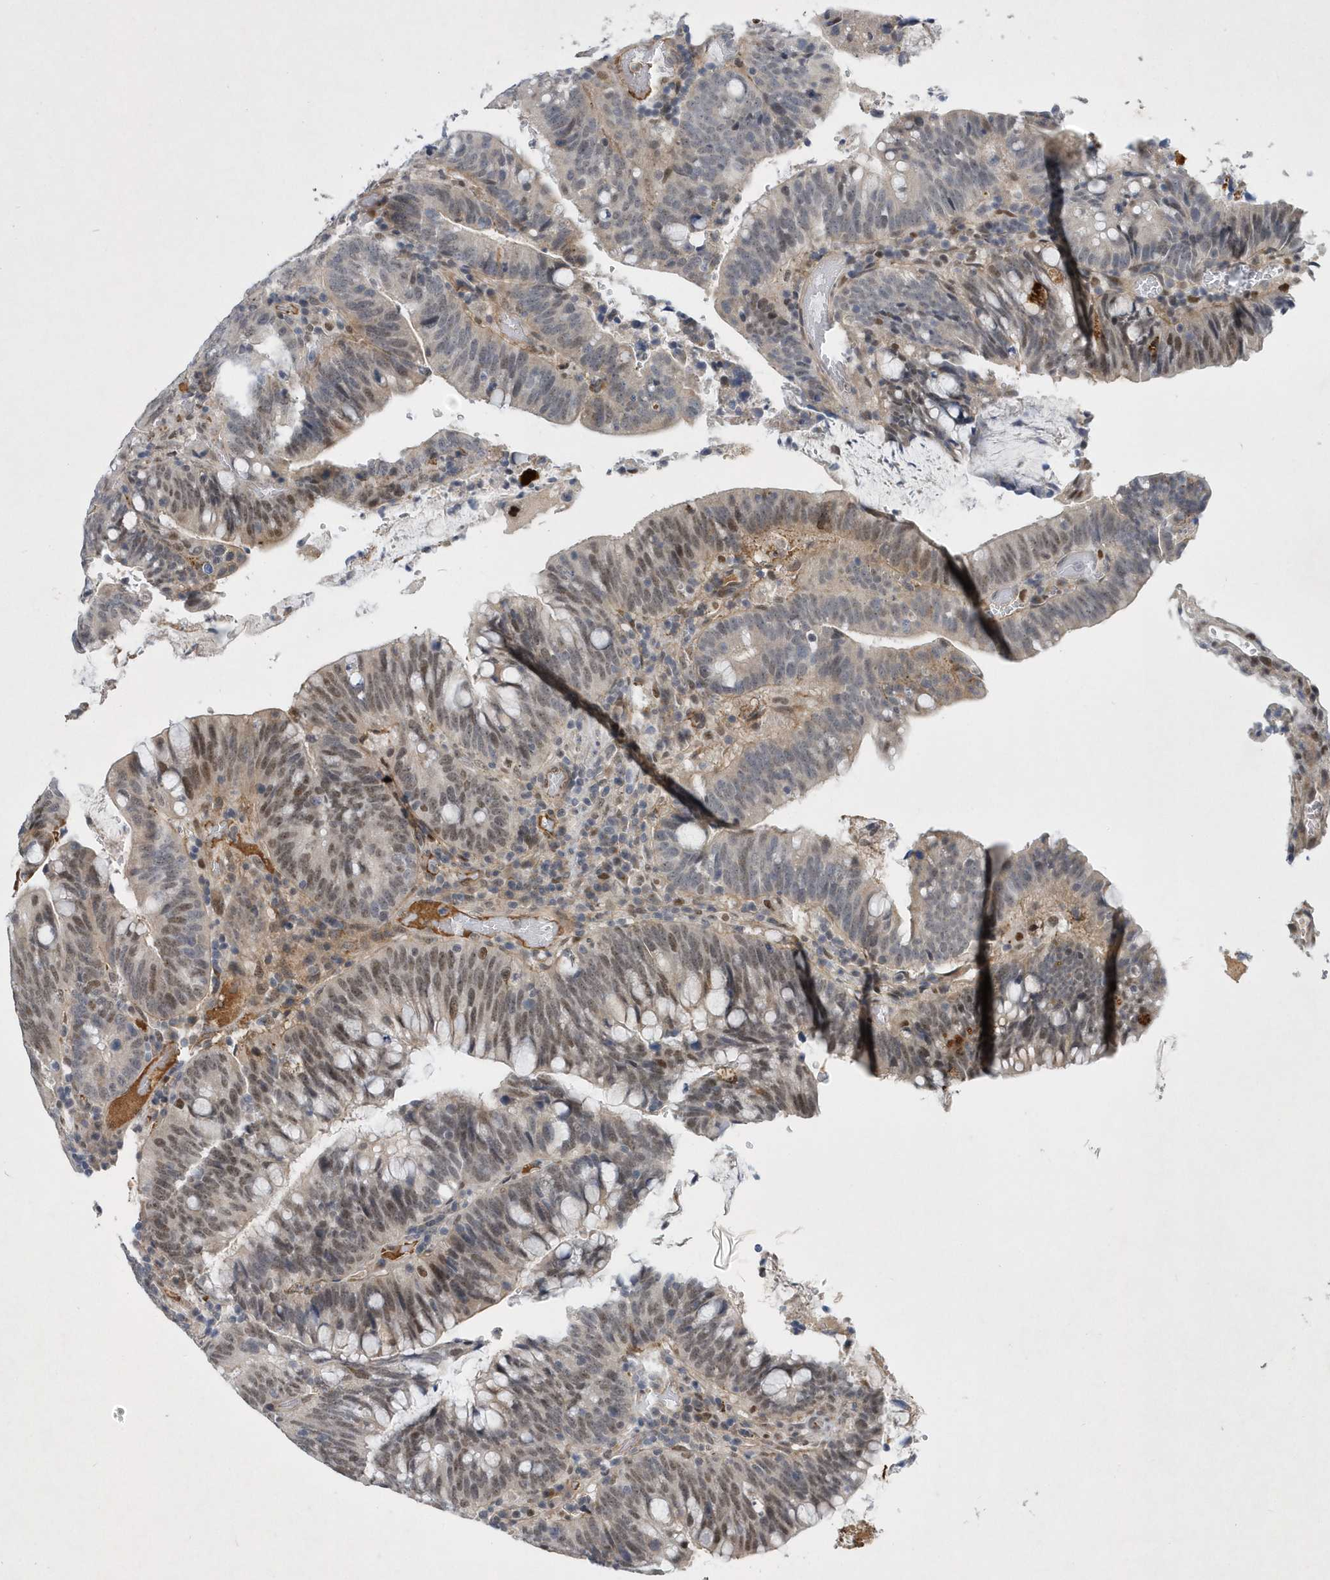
{"staining": {"intensity": "moderate", "quantity": "25%-75%", "location": "nuclear"}, "tissue": "colorectal cancer", "cell_type": "Tumor cells", "image_type": "cancer", "snomed": [{"axis": "morphology", "description": "Adenocarcinoma, NOS"}, {"axis": "topography", "description": "Colon"}], "caption": "Colorectal adenocarcinoma stained with a brown dye displays moderate nuclear positive expression in about 25%-75% of tumor cells.", "gene": "FAM217A", "patient": {"sex": "female", "age": 66}}